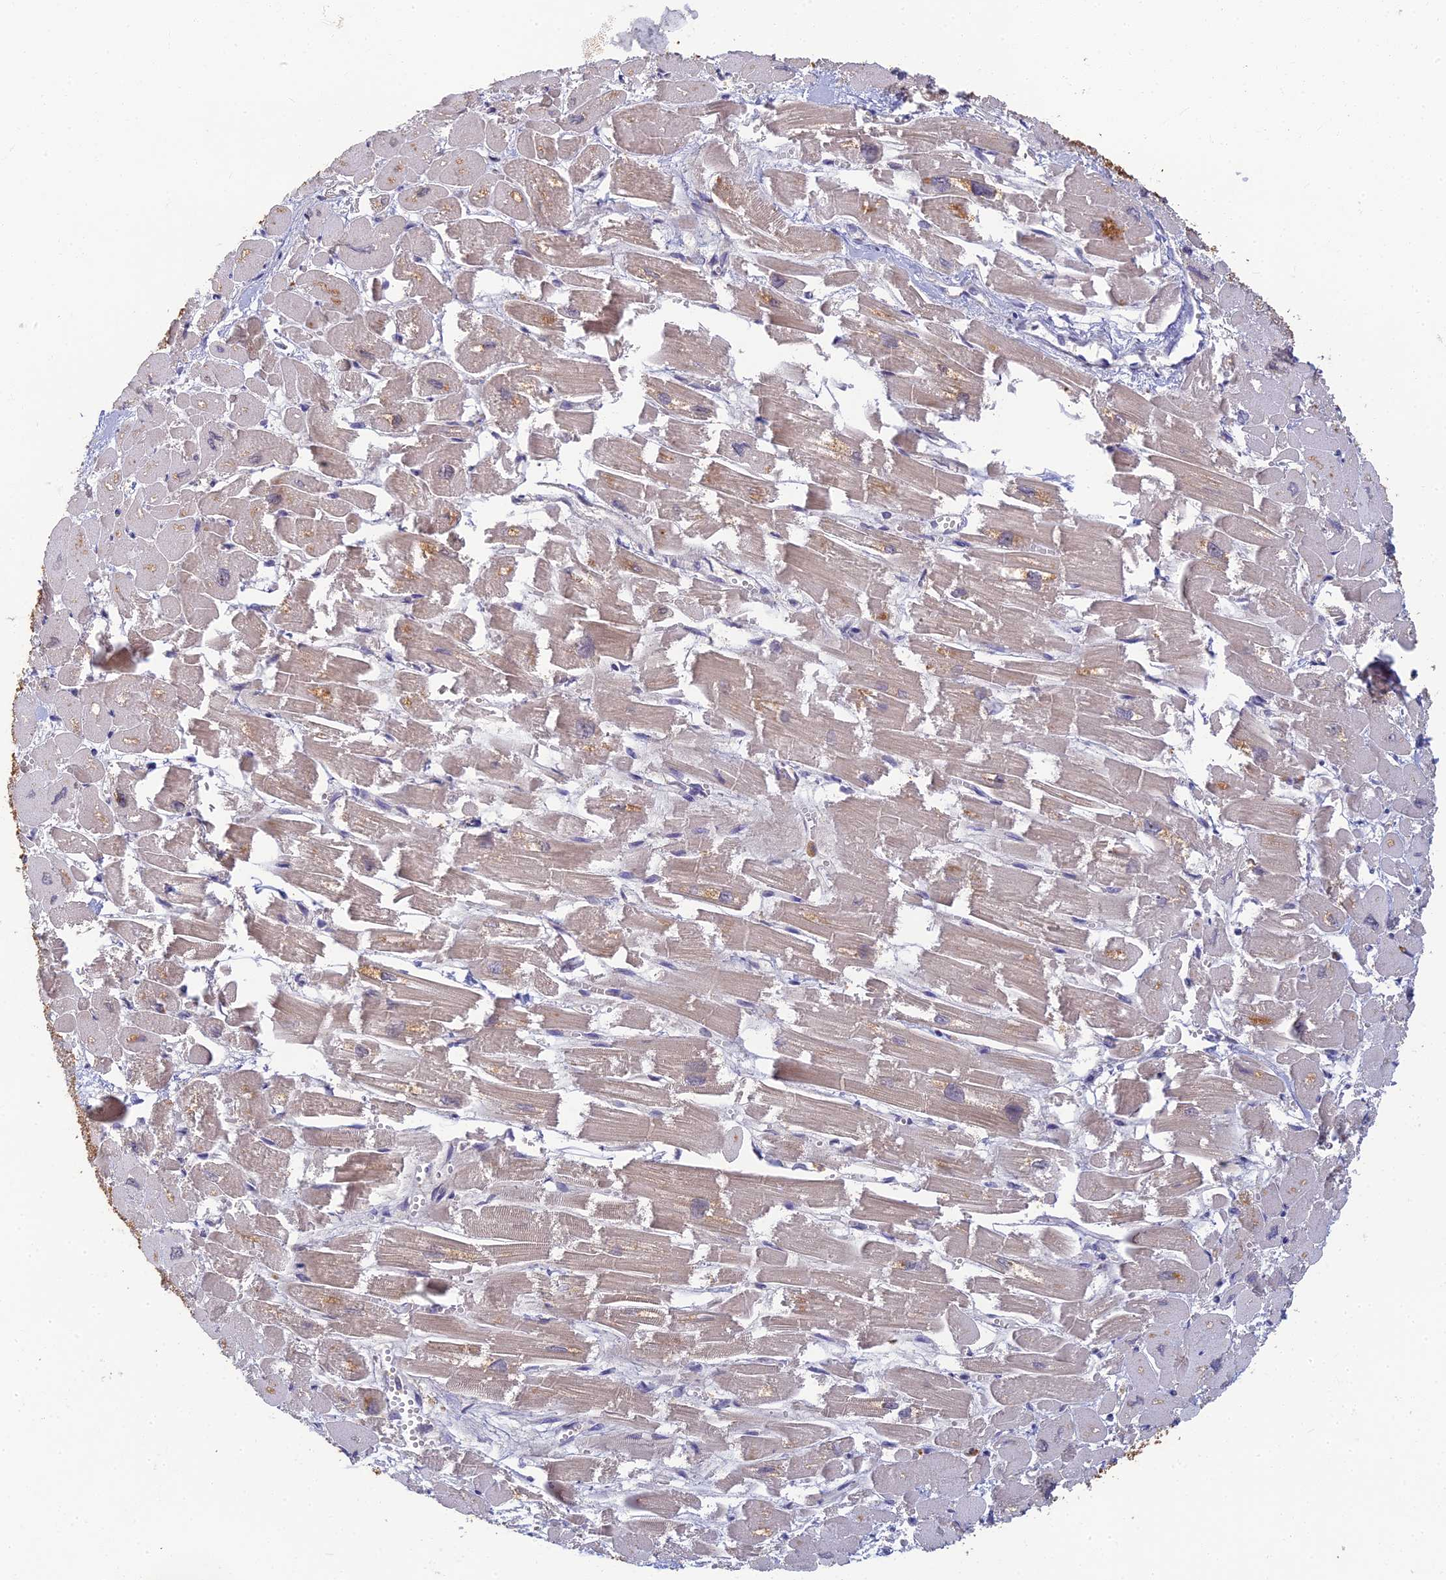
{"staining": {"intensity": "moderate", "quantity": "25%-75%", "location": "cytoplasmic/membranous"}, "tissue": "heart muscle", "cell_type": "Cardiomyocytes", "image_type": "normal", "snomed": [{"axis": "morphology", "description": "Normal tissue, NOS"}, {"axis": "topography", "description": "Heart"}], "caption": "Unremarkable heart muscle exhibits moderate cytoplasmic/membranous expression in approximately 25%-75% of cardiomyocytes, visualized by immunohistochemistry. The staining was performed using DAB, with brown indicating positive protein expression. Nuclei are stained blue with hematoxylin.", "gene": "RGL3", "patient": {"sex": "male", "age": 54}}